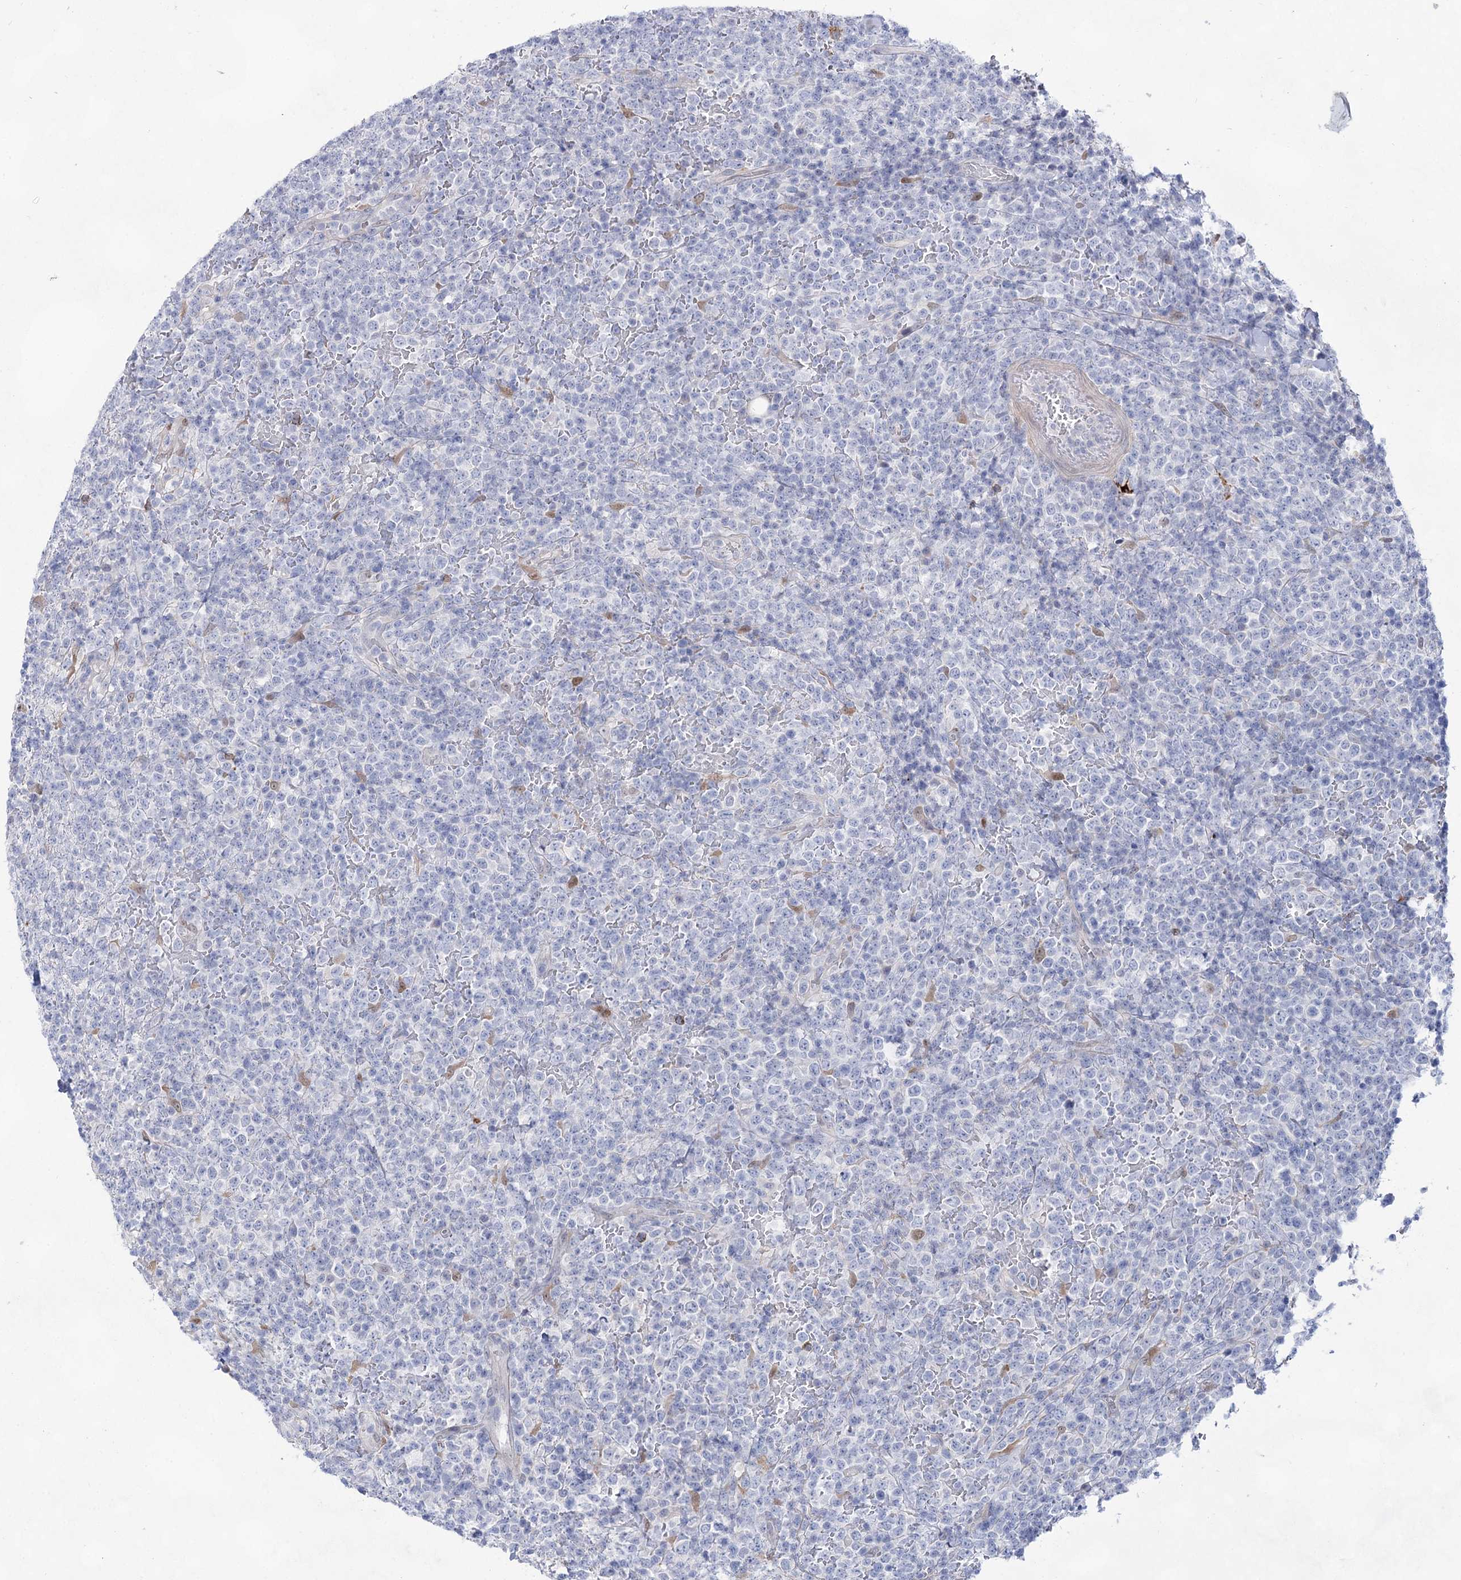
{"staining": {"intensity": "negative", "quantity": "none", "location": "none"}, "tissue": "lymphoma", "cell_type": "Tumor cells", "image_type": "cancer", "snomed": [{"axis": "morphology", "description": "Malignant lymphoma, non-Hodgkin's type, High grade"}, {"axis": "topography", "description": "Colon"}], "caption": "This is a image of immunohistochemistry (IHC) staining of malignant lymphoma, non-Hodgkin's type (high-grade), which shows no positivity in tumor cells.", "gene": "UGDH", "patient": {"sex": "female", "age": 53}}